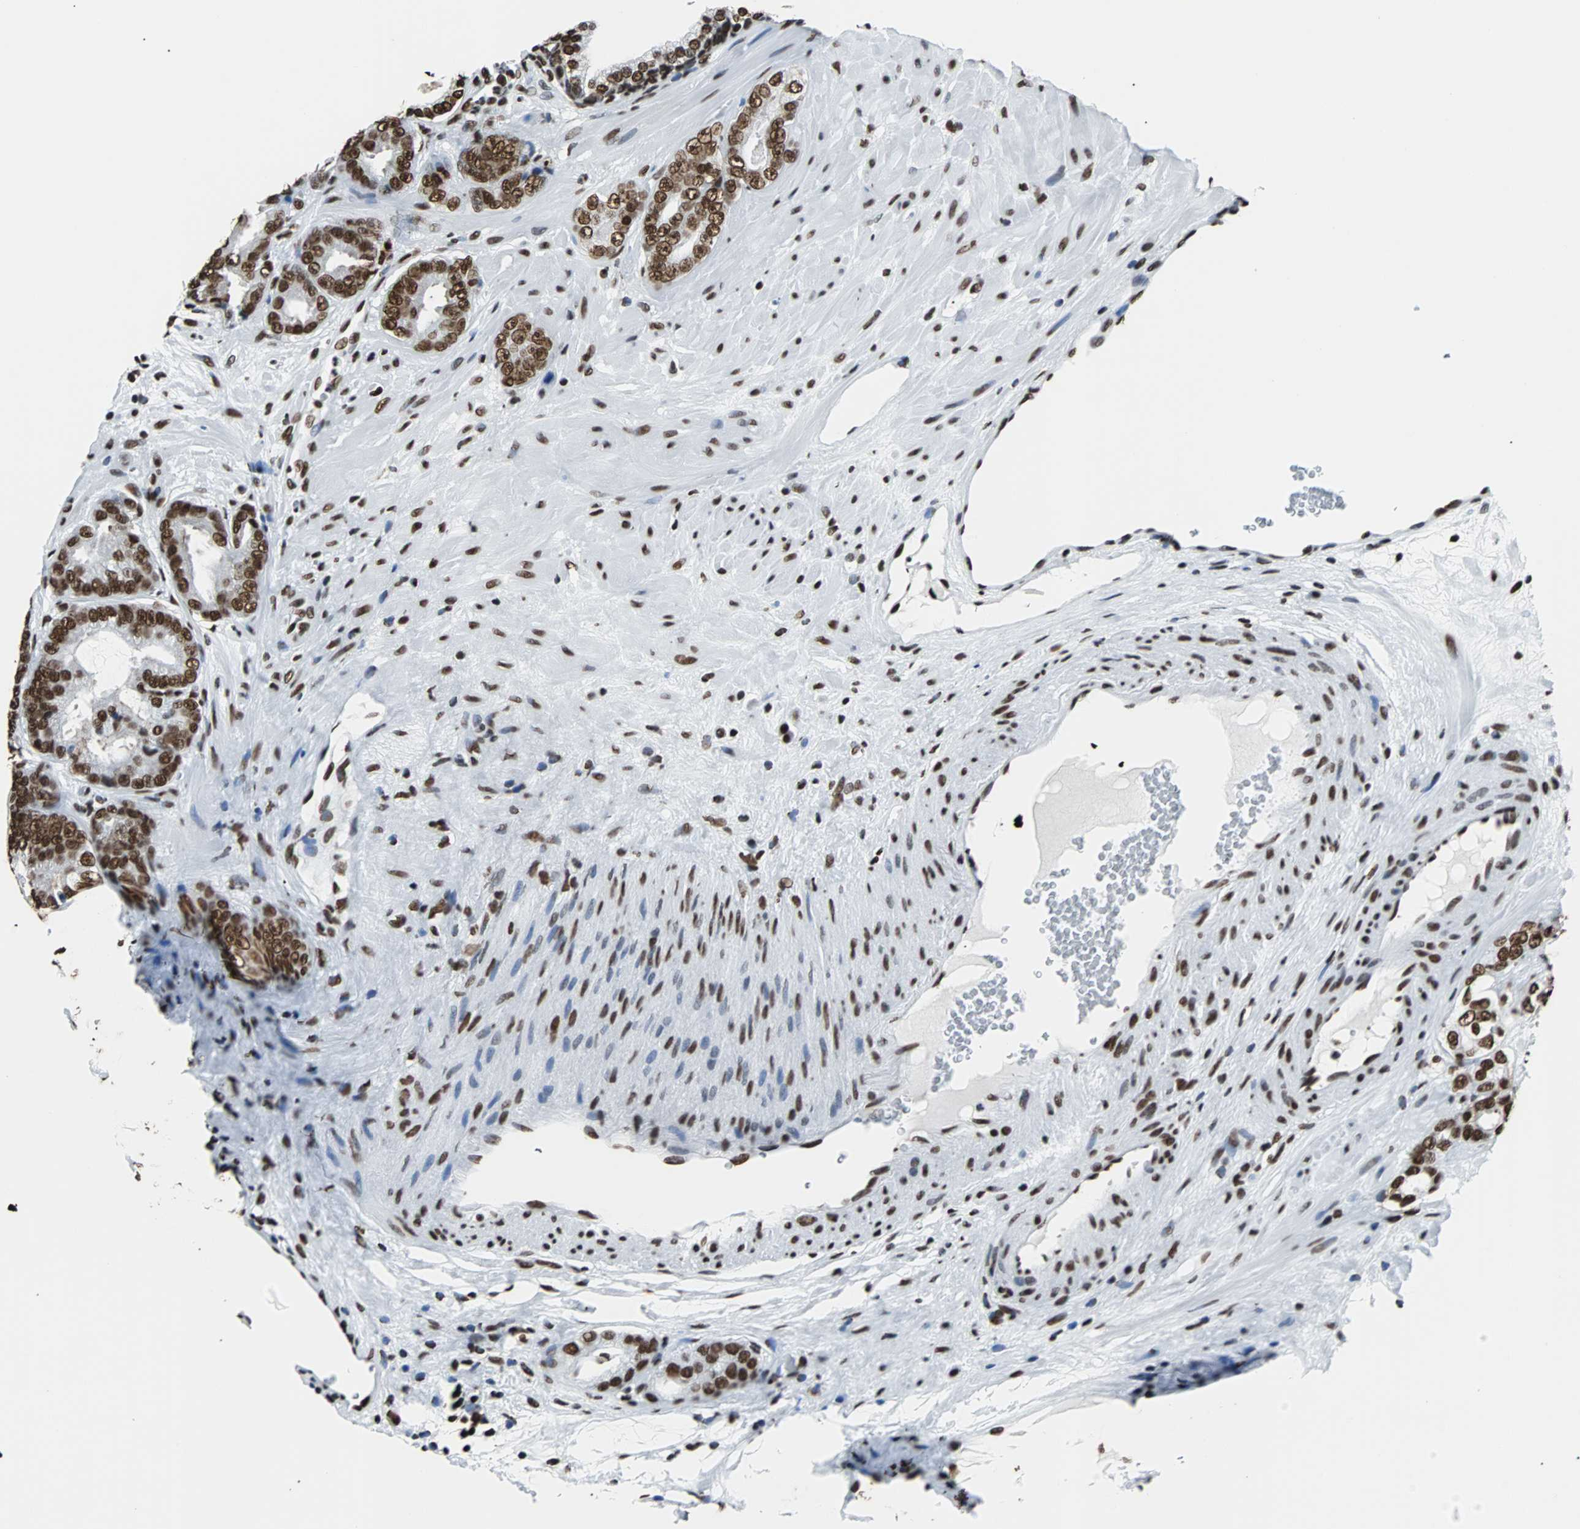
{"staining": {"intensity": "strong", "quantity": ">75%", "location": "nuclear"}, "tissue": "prostate cancer", "cell_type": "Tumor cells", "image_type": "cancer", "snomed": [{"axis": "morphology", "description": "Adenocarcinoma, Low grade"}, {"axis": "topography", "description": "Prostate"}], "caption": "An immunohistochemistry (IHC) image of tumor tissue is shown. Protein staining in brown highlights strong nuclear positivity in prostate low-grade adenocarcinoma within tumor cells.", "gene": "FUBP1", "patient": {"sex": "male", "age": 58}}